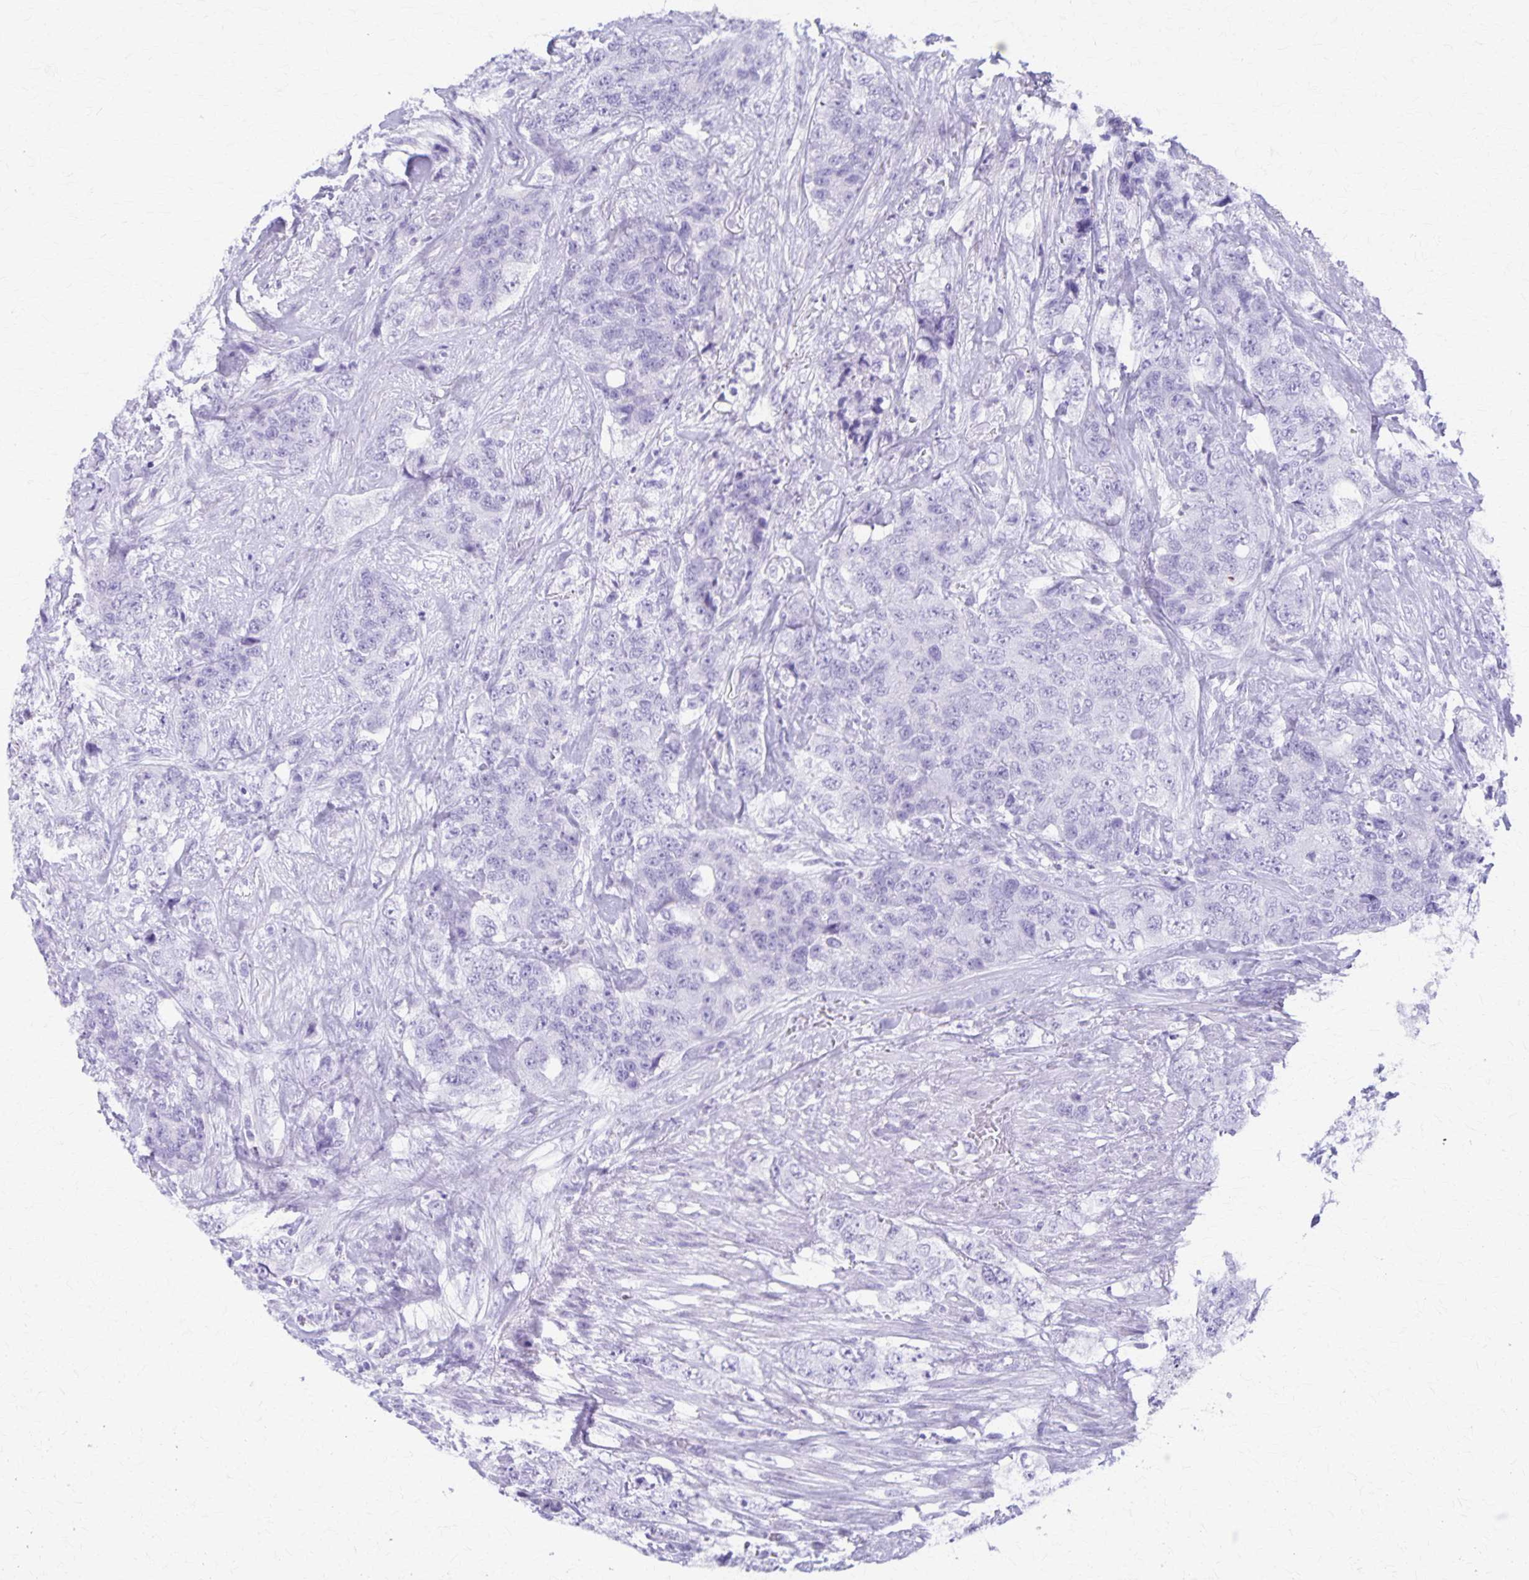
{"staining": {"intensity": "negative", "quantity": "none", "location": "none"}, "tissue": "urothelial cancer", "cell_type": "Tumor cells", "image_type": "cancer", "snomed": [{"axis": "morphology", "description": "Urothelial carcinoma, High grade"}, {"axis": "topography", "description": "Urinary bladder"}], "caption": "Tumor cells are negative for brown protein staining in high-grade urothelial carcinoma.", "gene": "DEFA5", "patient": {"sex": "female", "age": 78}}